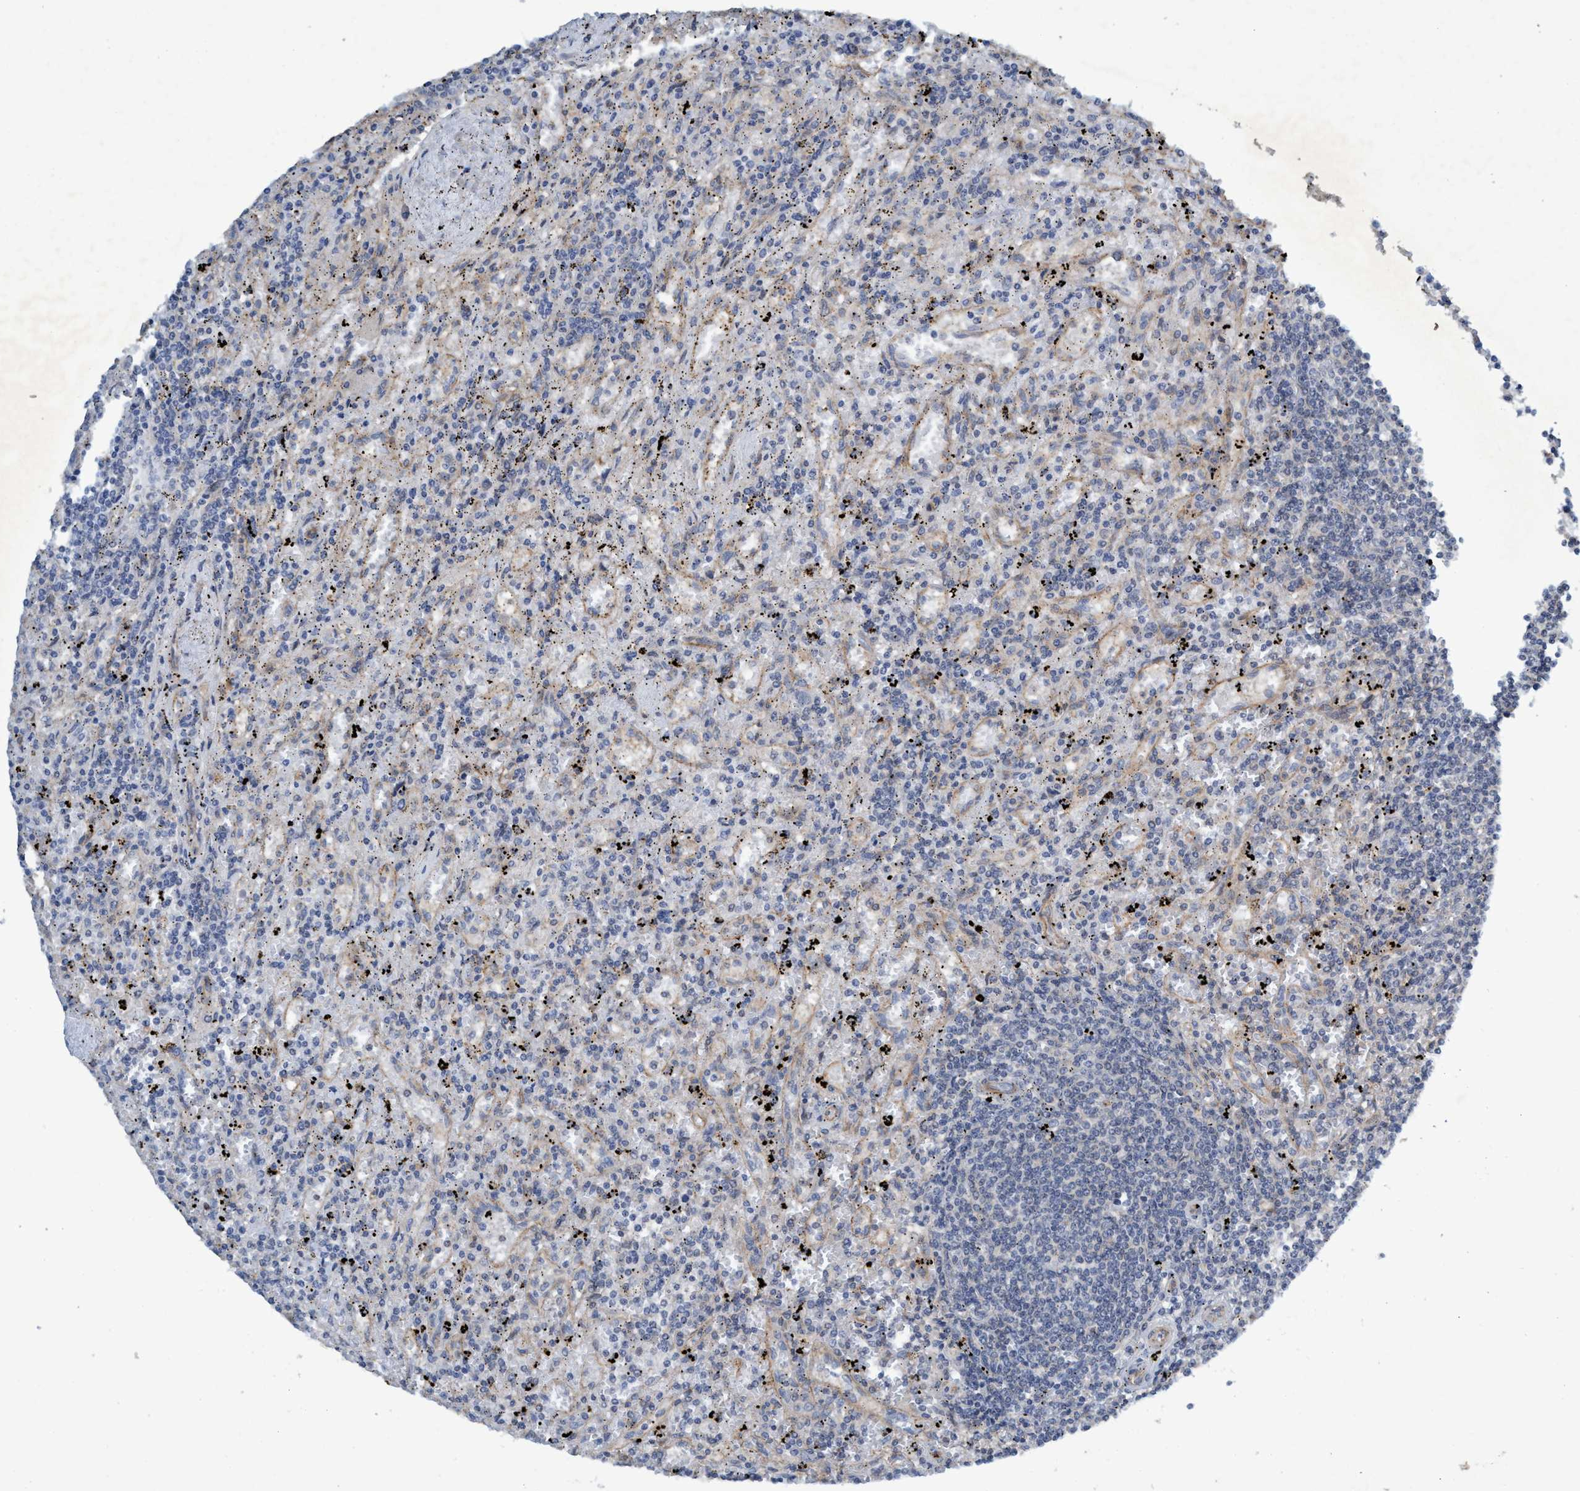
{"staining": {"intensity": "negative", "quantity": "none", "location": "none"}, "tissue": "lymphoma", "cell_type": "Tumor cells", "image_type": "cancer", "snomed": [{"axis": "morphology", "description": "Malignant lymphoma, non-Hodgkin's type, Low grade"}, {"axis": "topography", "description": "Spleen"}], "caption": "Human lymphoma stained for a protein using immunohistochemistry (IHC) displays no positivity in tumor cells.", "gene": "TRIM65", "patient": {"sex": "male", "age": 76}}